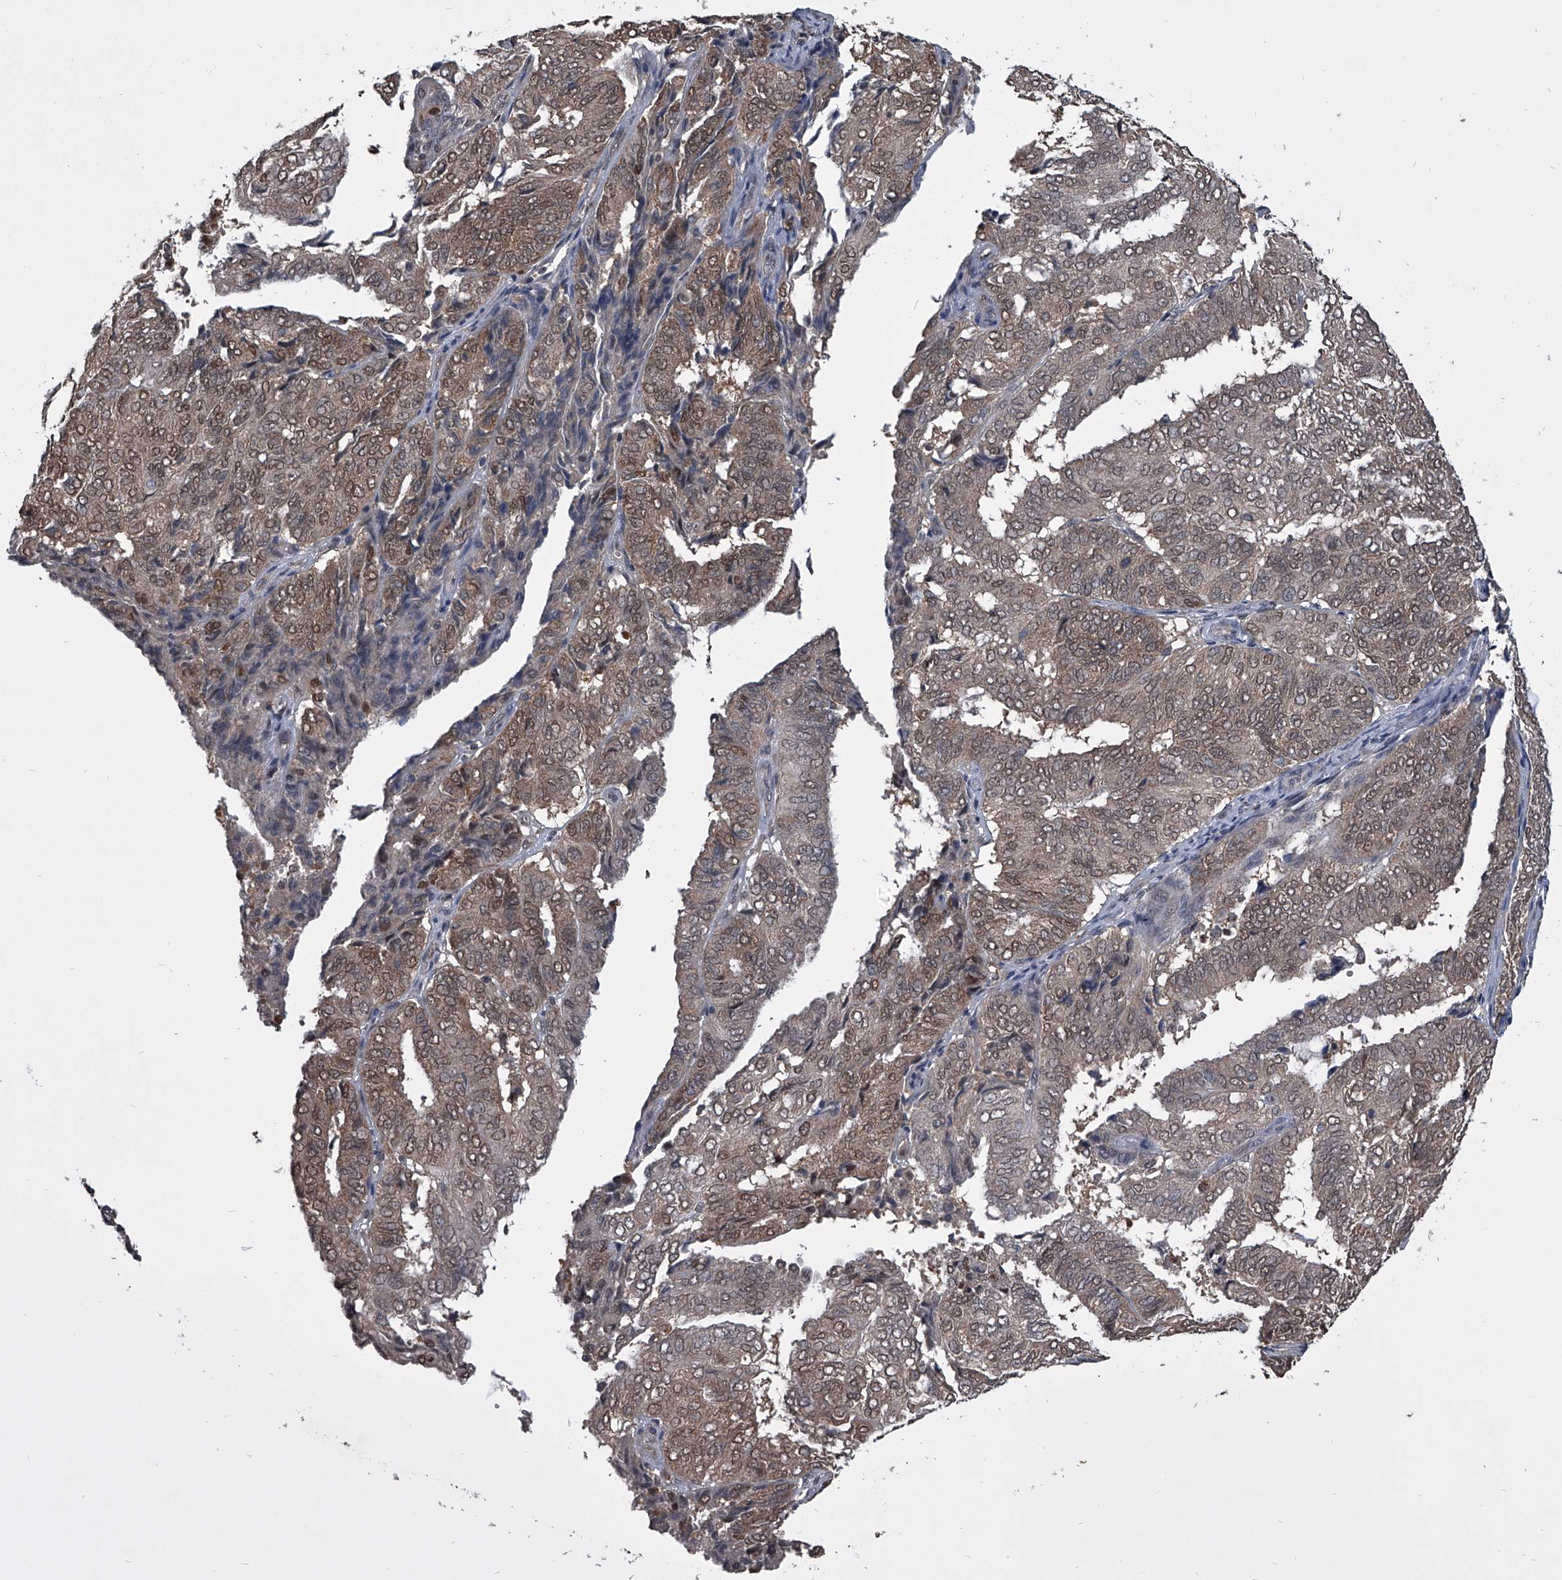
{"staining": {"intensity": "moderate", "quantity": ">75%", "location": "cytoplasmic/membranous,nuclear"}, "tissue": "endometrial cancer", "cell_type": "Tumor cells", "image_type": "cancer", "snomed": [{"axis": "morphology", "description": "Adenocarcinoma, NOS"}, {"axis": "topography", "description": "Uterus"}], "caption": "The immunohistochemical stain highlights moderate cytoplasmic/membranous and nuclear positivity in tumor cells of endometrial cancer tissue. The protein of interest is shown in brown color, while the nuclei are stained blue.", "gene": "TSNAX", "patient": {"sex": "female", "age": 60}}